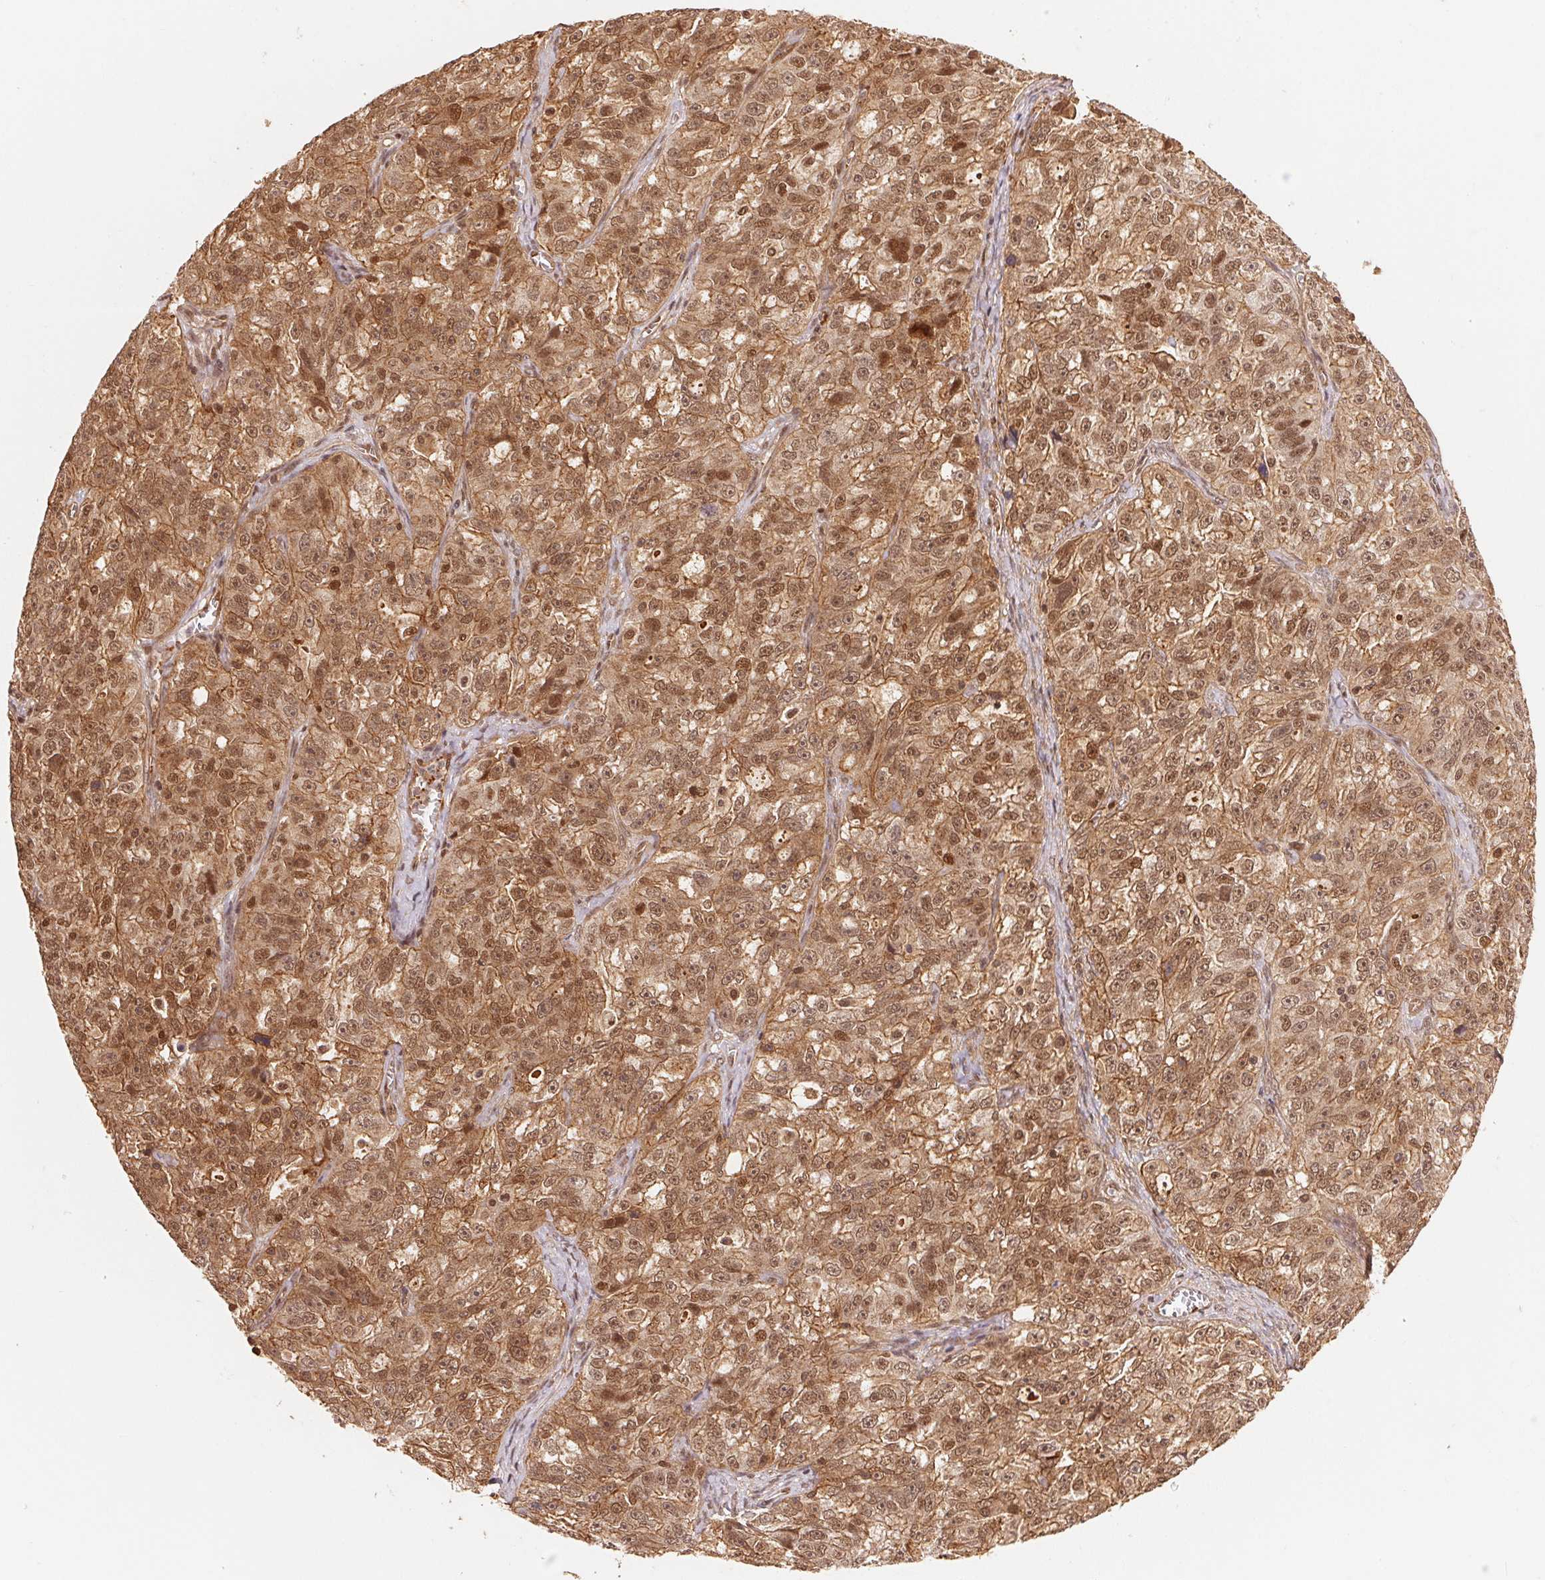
{"staining": {"intensity": "moderate", "quantity": ">75%", "location": "cytoplasmic/membranous,nuclear"}, "tissue": "ovarian cancer", "cell_type": "Tumor cells", "image_type": "cancer", "snomed": [{"axis": "morphology", "description": "Cystadenocarcinoma, serous, NOS"}, {"axis": "topography", "description": "Ovary"}], "caption": "The histopathology image demonstrates staining of serous cystadenocarcinoma (ovarian), revealing moderate cytoplasmic/membranous and nuclear protein positivity (brown color) within tumor cells. The protein is shown in brown color, while the nuclei are stained blue.", "gene": "TNIP2", "patient": {"sex": "female", "age": 51}}